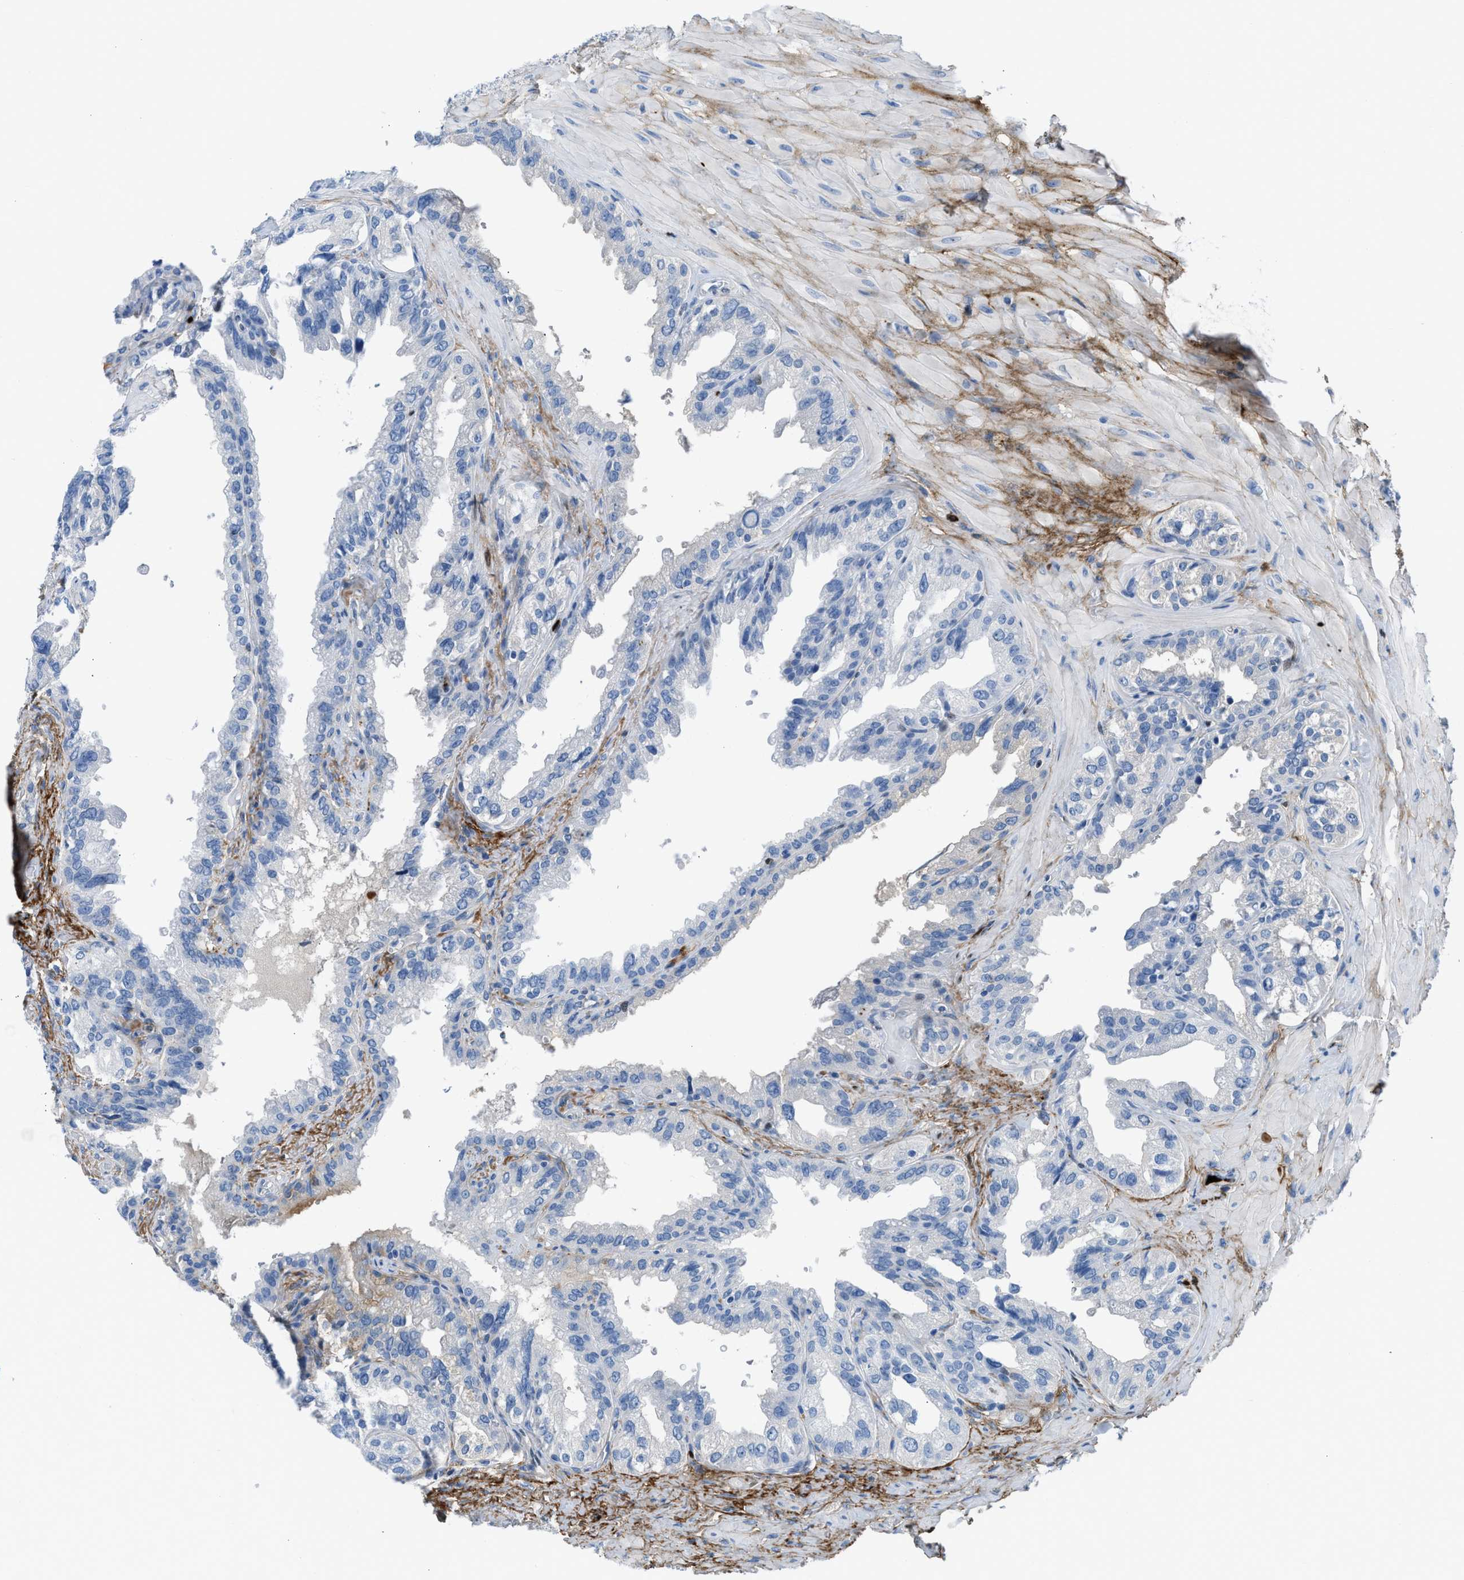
{"staining": {"intensity": "negative", "quantity": "none", "location": "none"}, "tissue": "seminal vesicle", "cell_type": "Glandular cells", "image_type": "normal", "snomed": [{"axis": "morphology", "description": "Normal tissue, NOS"}, {"axis": "topography", "description": "Seminal veicle"}], "caption": "This is an IHC image of normal human seminal vesicle. There is no expression in glandular cells.", "gene": "LEF1", "patient": {"sex": "male", "age": 68}}